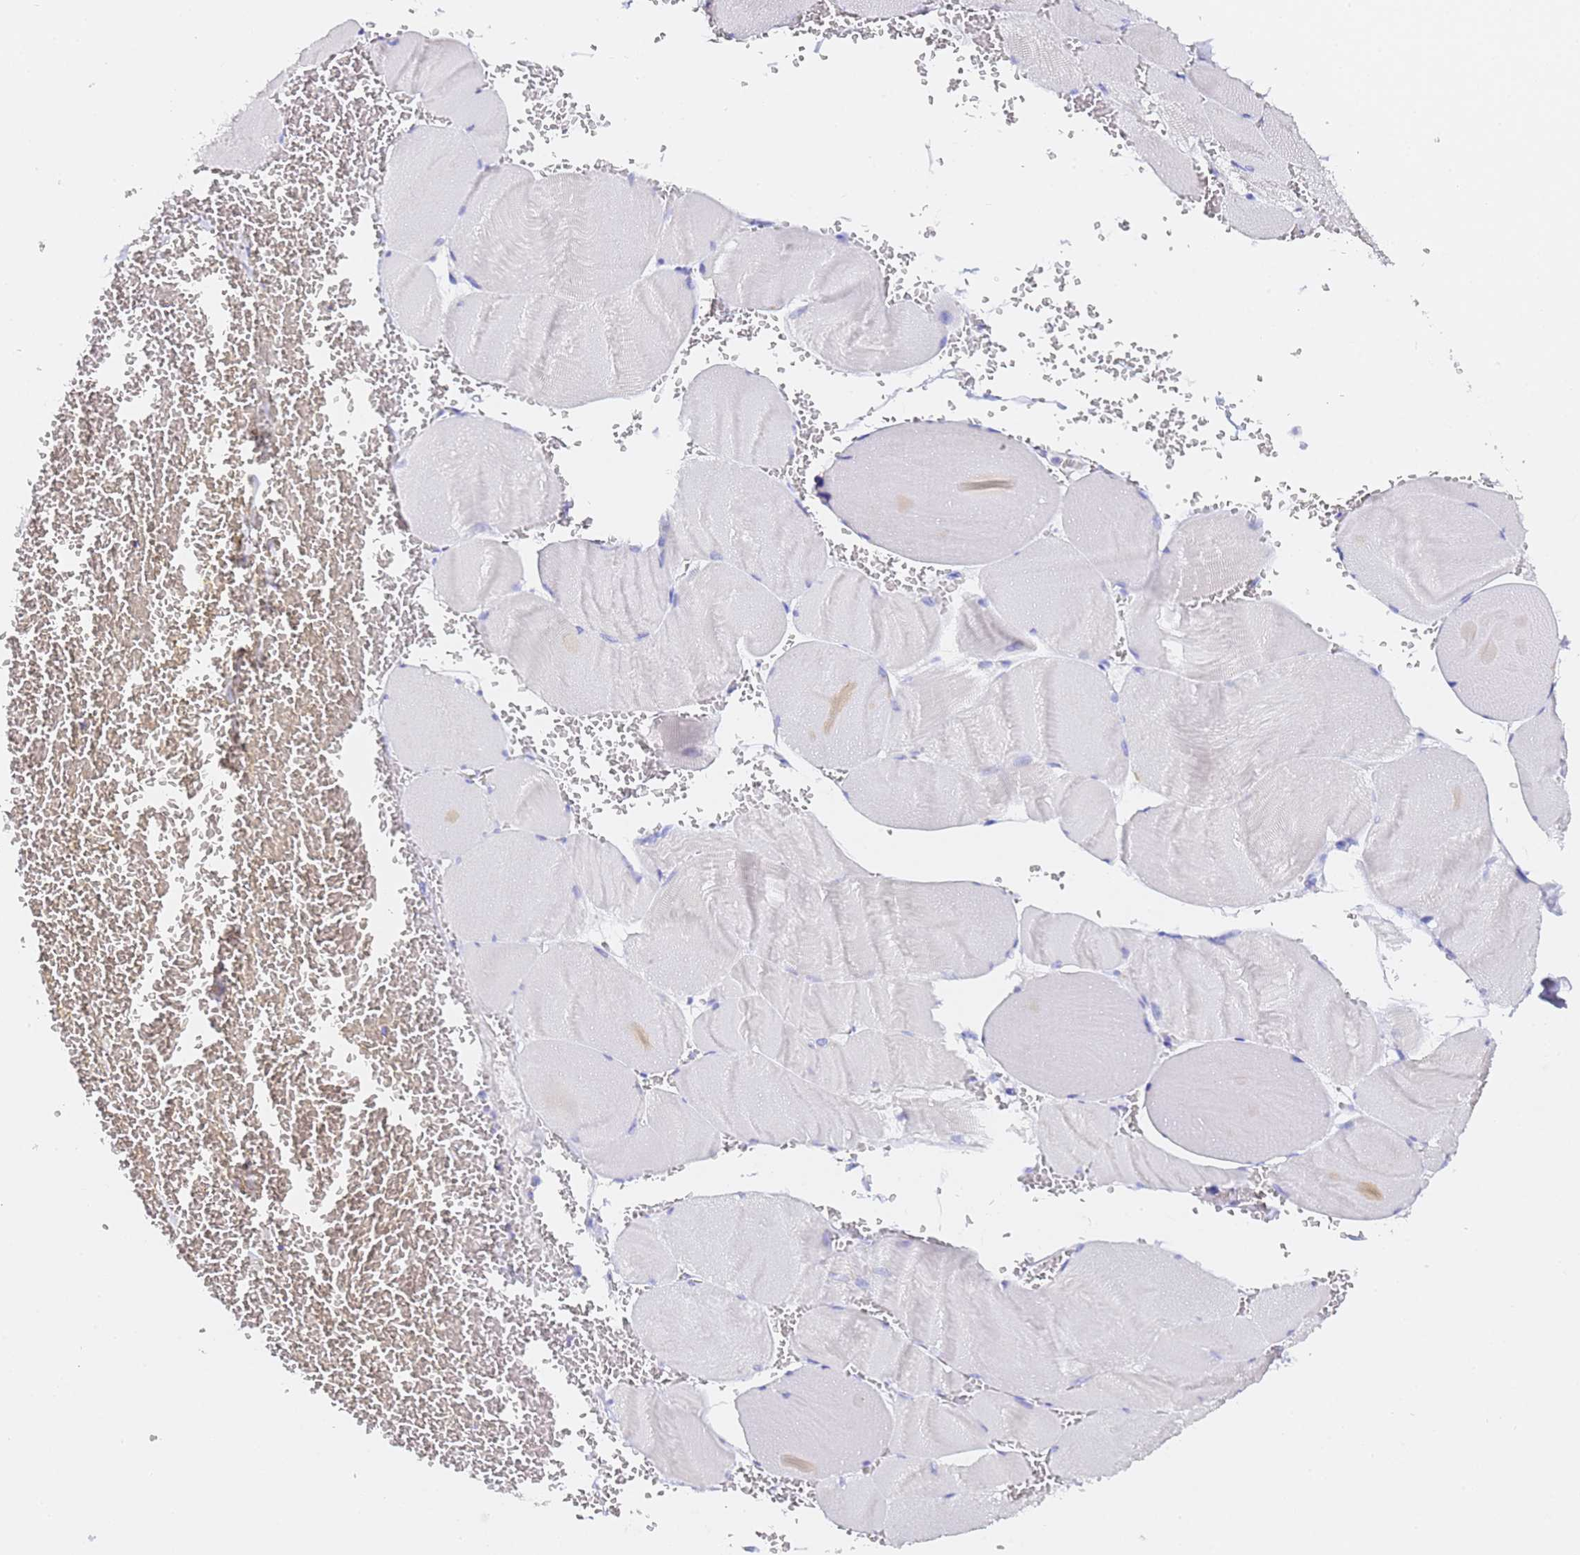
{"staining": {"intensity": "negative", "quantity": "none", "location": "none"}, "tissue": "skeletal muscle", "cell_type": "Myocytes", "image_type": "normal", "snomed": [{"axis": "morphology", "description": "Normal tissue, NOS"}, {"axis": "morphology", "description": "Basal cell carcinoma"}, {"axis": "topography", "description": "Skeletal muscle"}], "caption": "Immunohistochemistry of unremarkable human skeletal muscle reveals no staining in myocytes.", "gene": "GABRA1", "patient": {"sex": "female", "age": 64}}